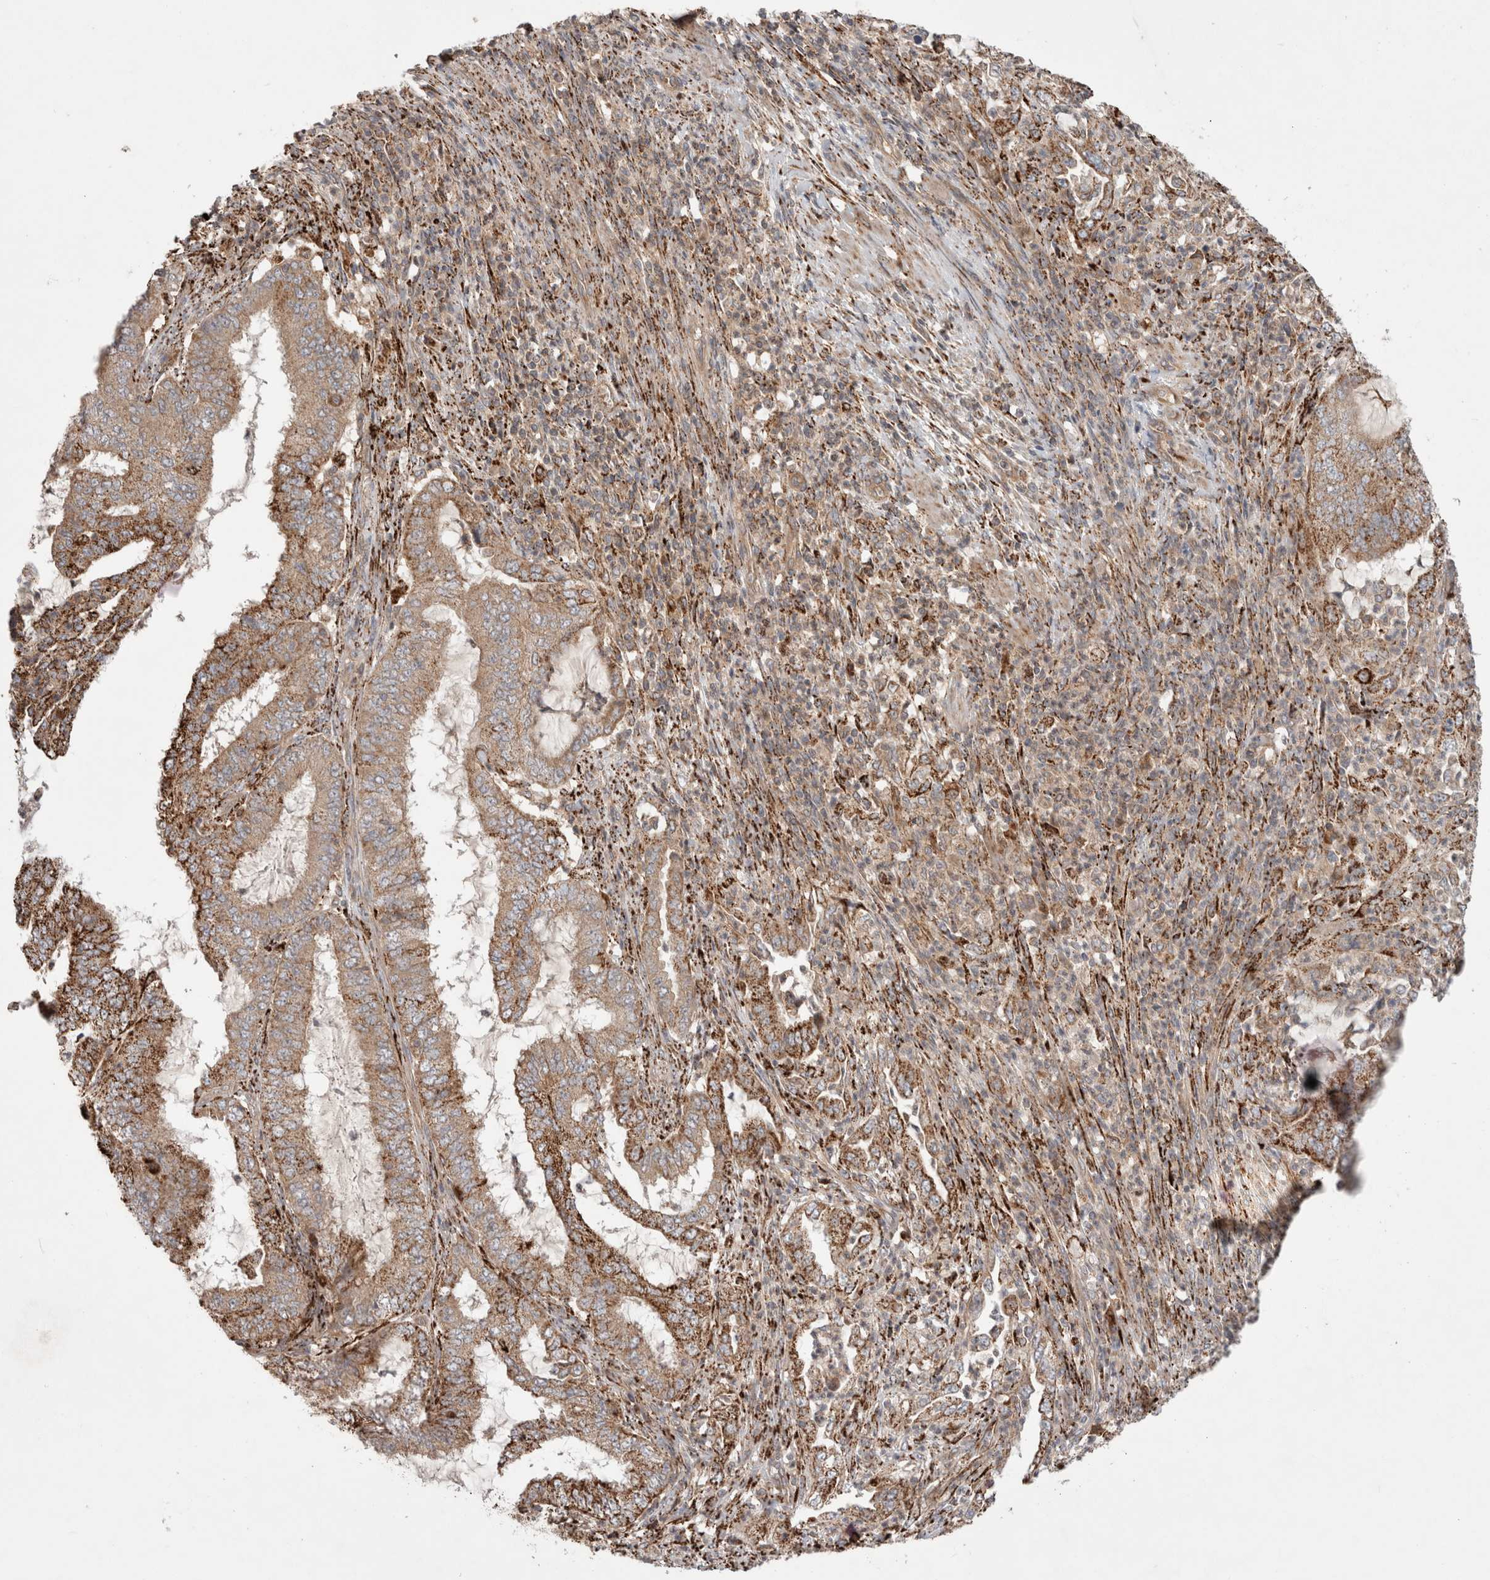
{"staining": {"intensity": "moderate", "quantity": ">75%", "location": "cytoplasmic/membranous"}, "tissue": "endometrial cancer", "cell_type": "Tumor cells", "image_type": "cancer", "snomed": [{"axis": "morphology", "description": "Adenocarcinoma, NOS"}, {"axis": "topography", "description": "Endometrium"}], "caption": "About >75% of tumor cells in human adenocarcinoma (endometrial) exhibit moderate cytoplasmic/membranous protein expression as visualized by brown immunohistochemical staining.", "gene": "HROB", "patient": {"sex": "female", "age": 49}}